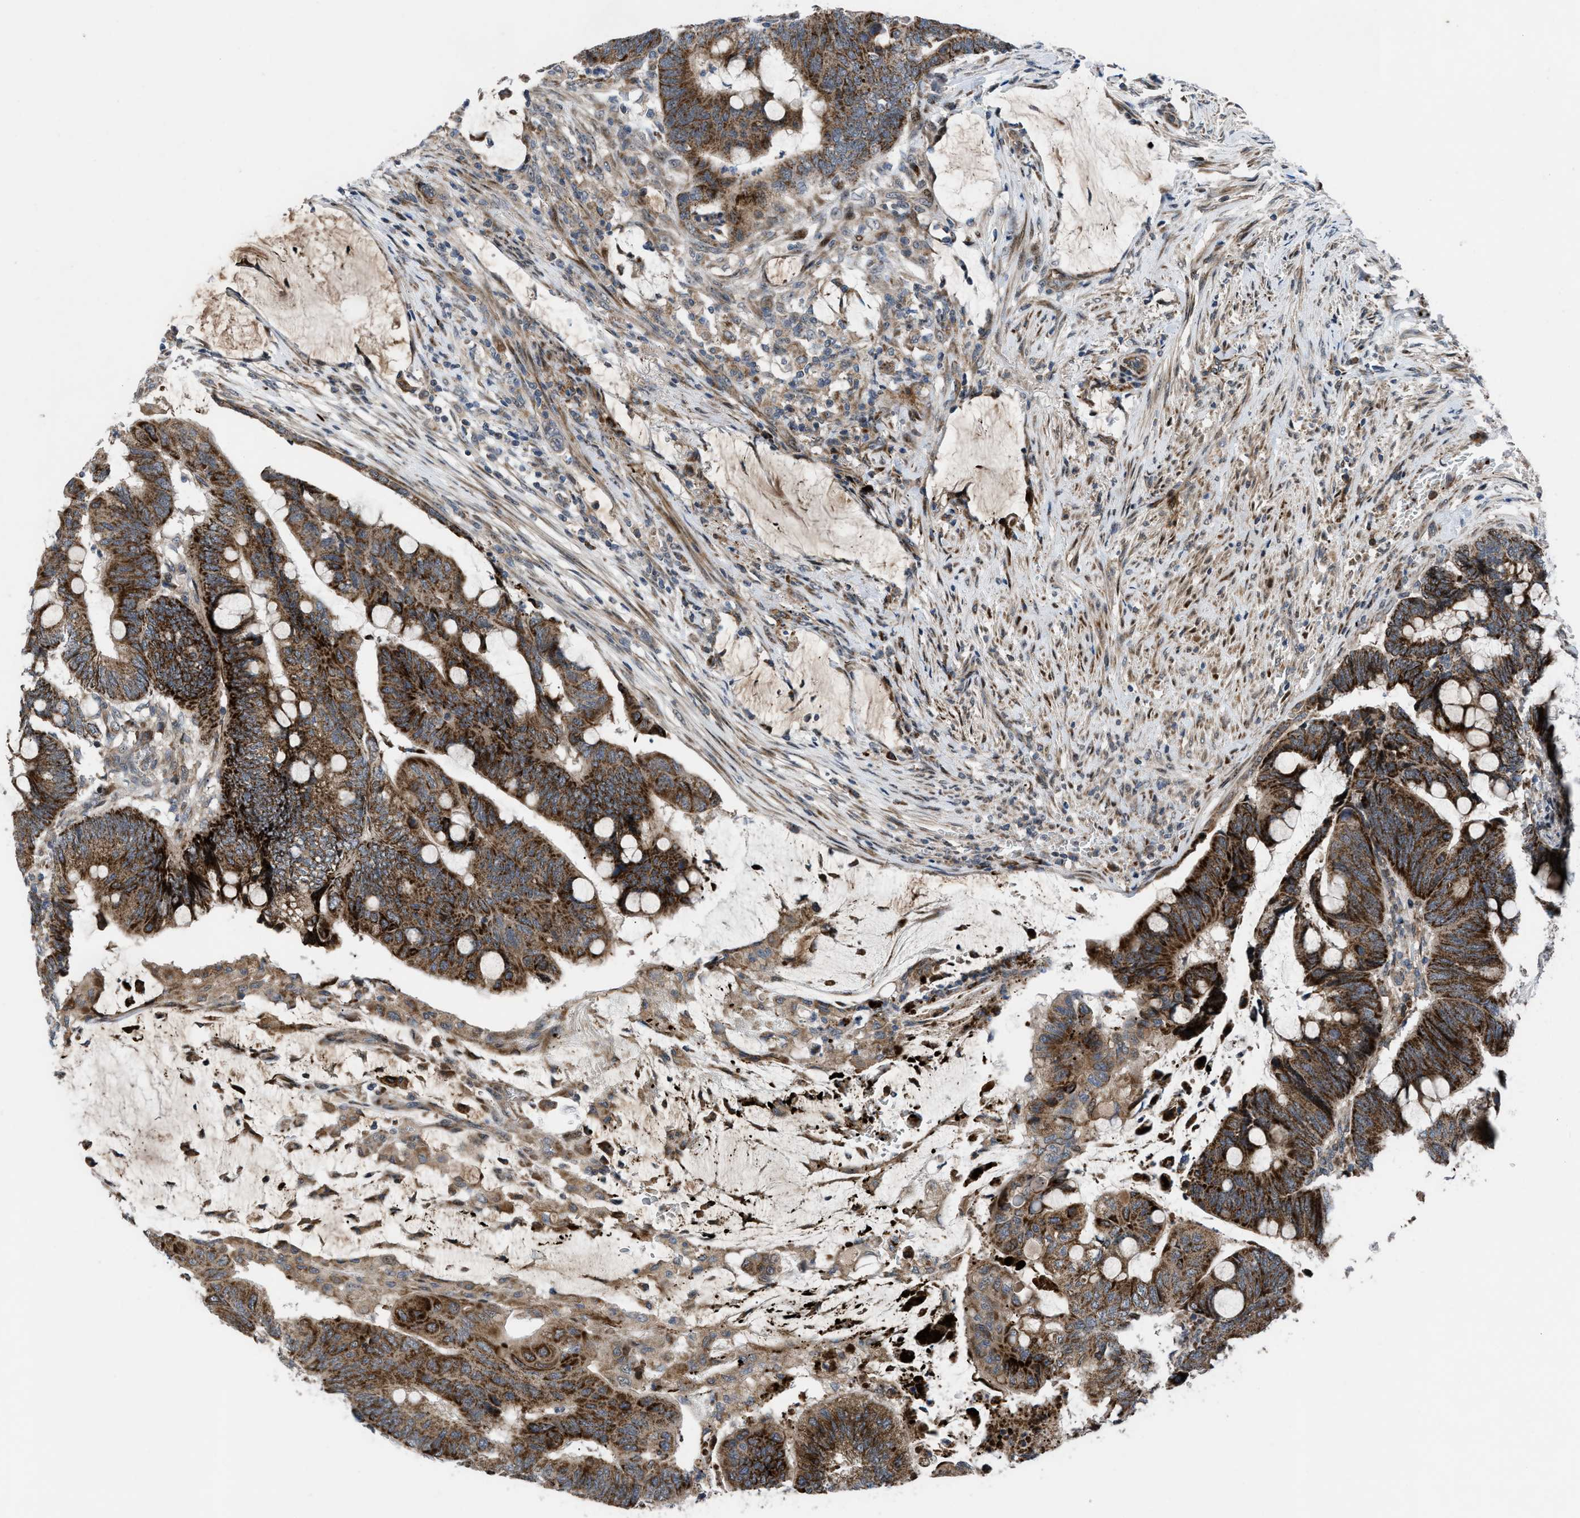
{"staining": {"intensity": "strong", "quantity": ">75%", "location": "cytoplasmic/membranous"}, "tissue": "colorectal cancer", "cell_type": "Tumor cells", "image_type": "cancer", "snomed": [{"axis": "morphology", "description": "Normal tissue, NOS"}, {"axis": "morphology", "description": "Adenocarcinoma, NOS"}, {"axis": "topography", "description": "Rectum"}, {"axis": "topography", "description": "Peripheral nerve tissue"}], "caption": "Protein staining by immunohistochemistry demonstrates strong cytoplasmic/membranous expression in approximately >75% of tumor cells in colorectal cancer.", "gene": "AP3M2", "patient": {"sex": "male", "age": 92}}